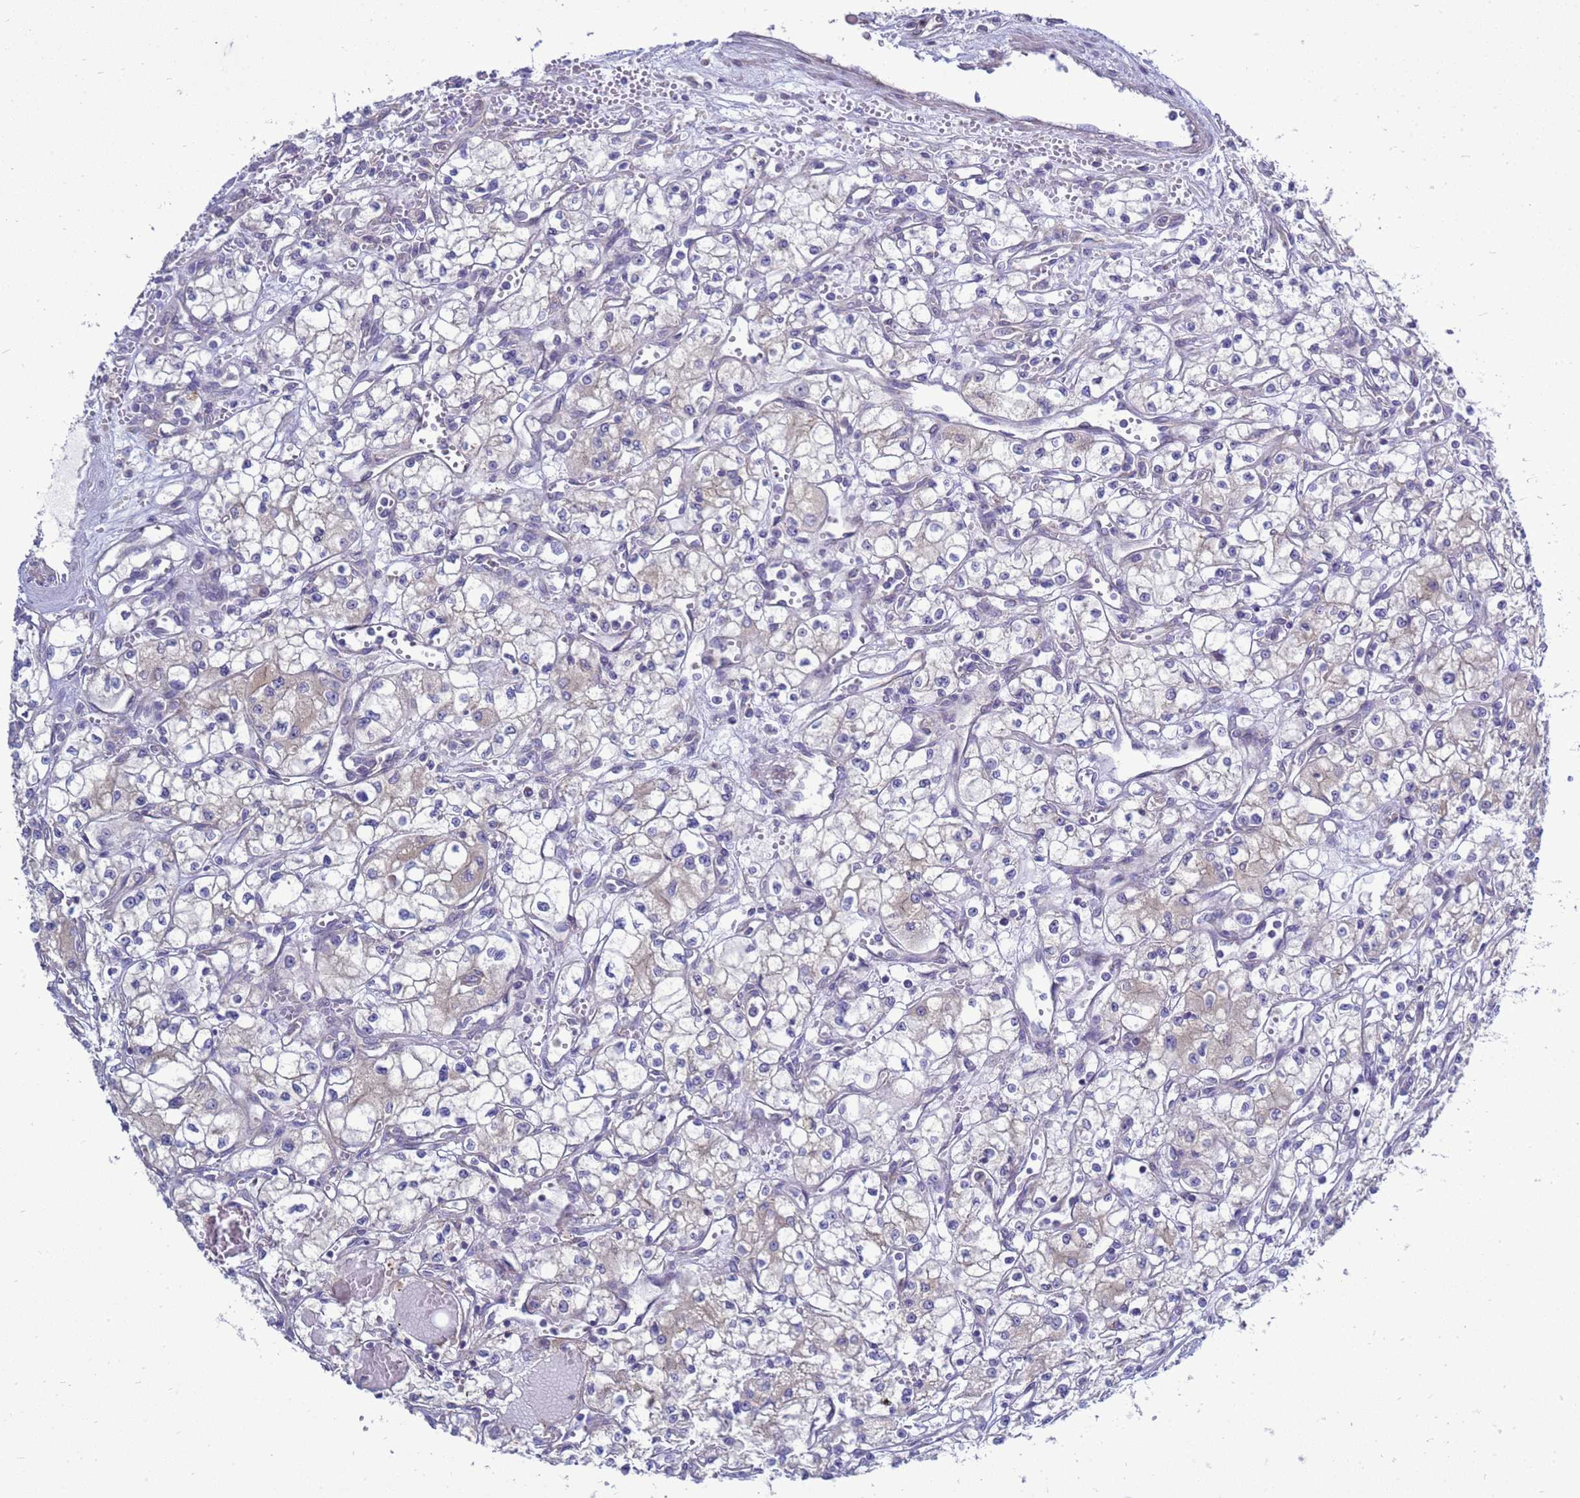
{"staining": {"intensity": "negative", "quantity": "none", "location": "none"}, "tissue": "renal cancer", "cell_type": "Tumor cells", "image_type": "cancer", "snomed": [{"axis": "morphology", "description": "Adenocarcinoma, NOS"}, {"axis": "topography", "description": "Kidney"}], "caption": "The IHC histopathology image has no significant staining in tumor cells of adenocarcinoma (renal) tissue. The staining is performed using DAB brown chromogen with nuclei counter-stained in using hematoxylin.", "gene": "MON1B", "patient": {"sex": "male", "age": 59}}